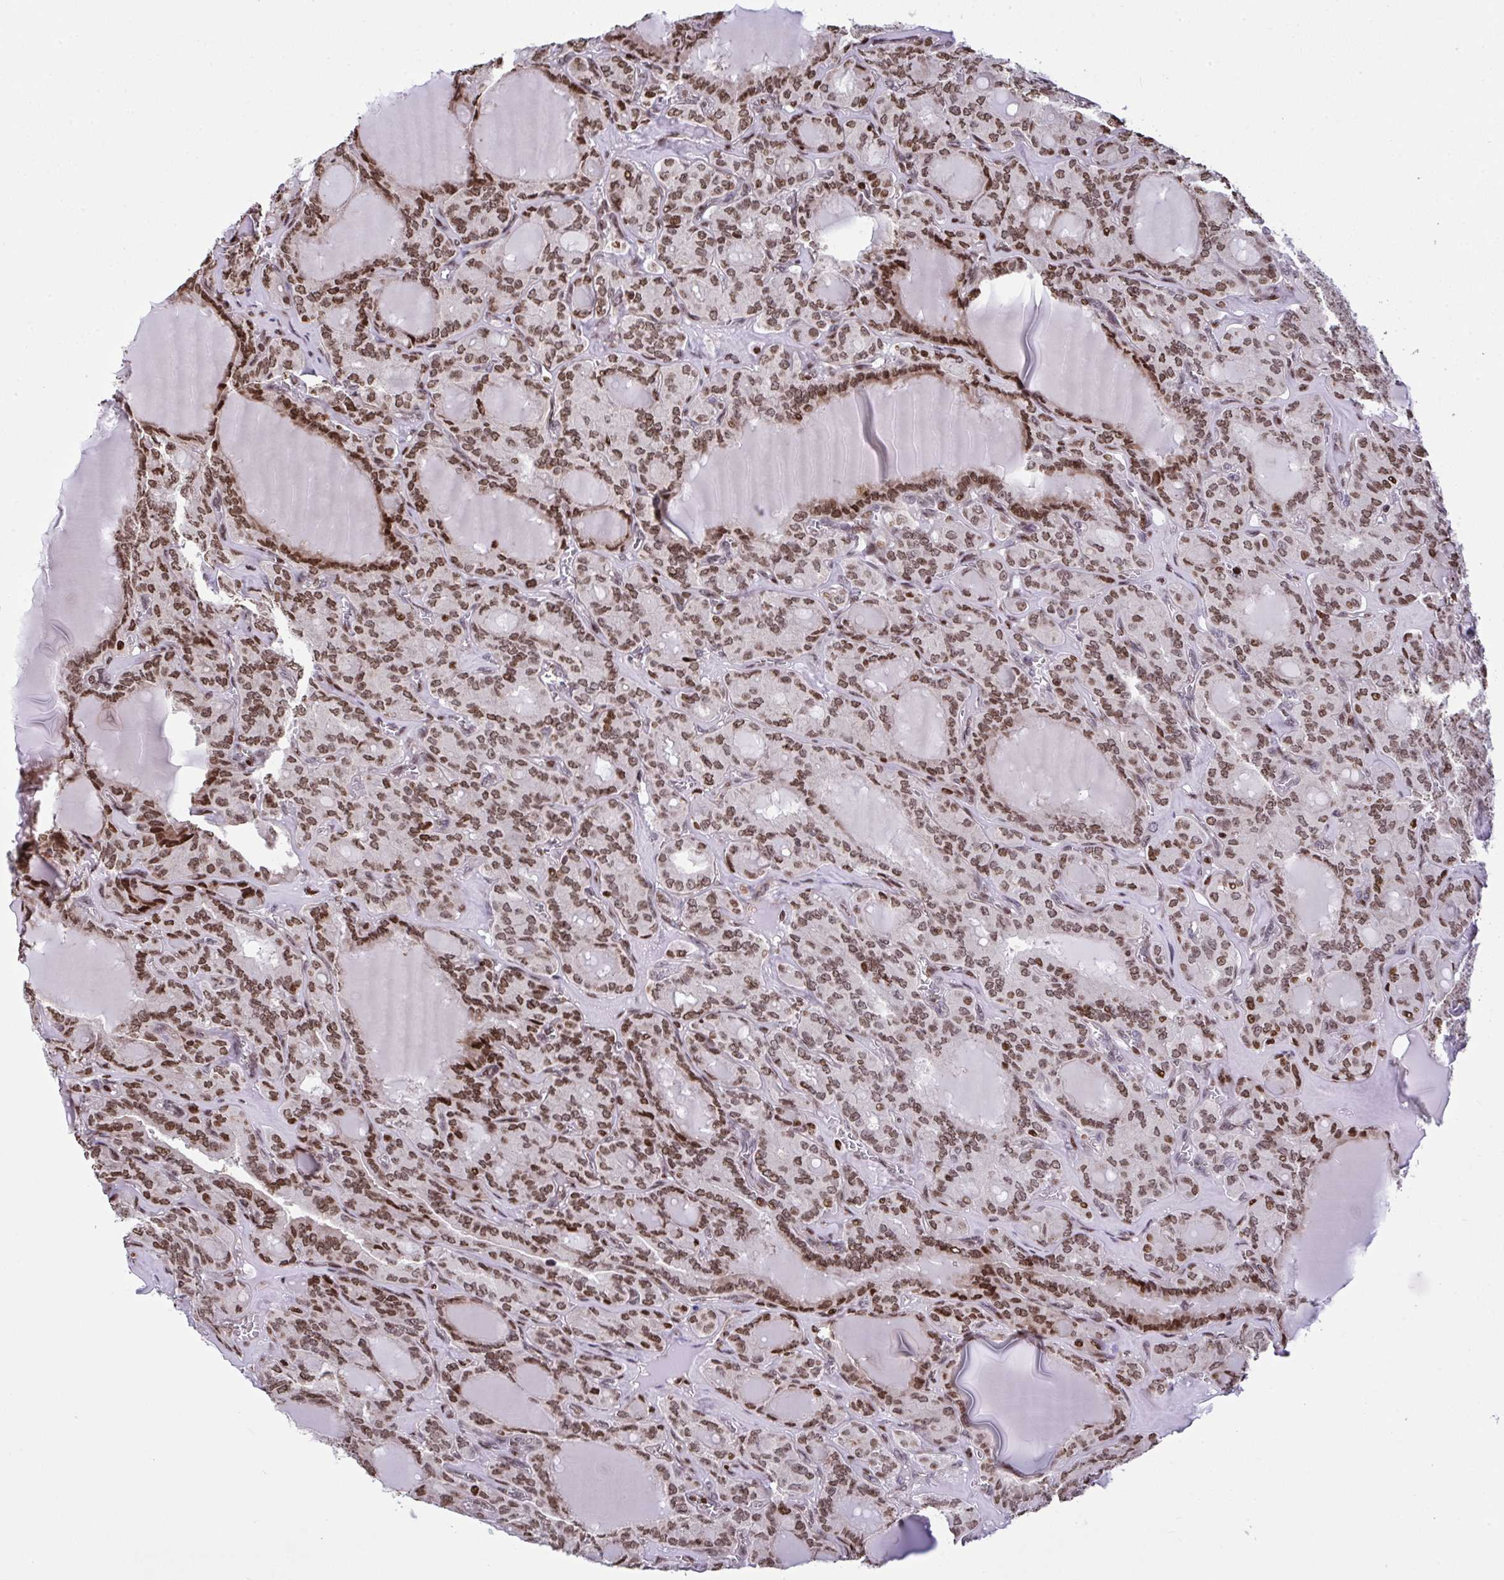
{"staining": {"intensity": "strong", "quantity": ">75%", "location": "nuclear"}, "tissue": "thyroid cancer", "cell_type": "Tumor cells", "image_type": "cancer", "snomed": [{"axis": "morphology", "description": "Papillary adenocarcinoma, NOS"}, {"axis": "topography", "description": "Thyroid gland"}], "caption": "Thyroid papillary adenocarcinoma tissue shows strong nuclear expression in approximately >75% of tumor cells, visualized by immunohistochemistry. The protein is shown in brown color, while the nuclei are stained blue.", "gene": "RAPGEF5", "patient": {"sex": "male", "age": 87}}